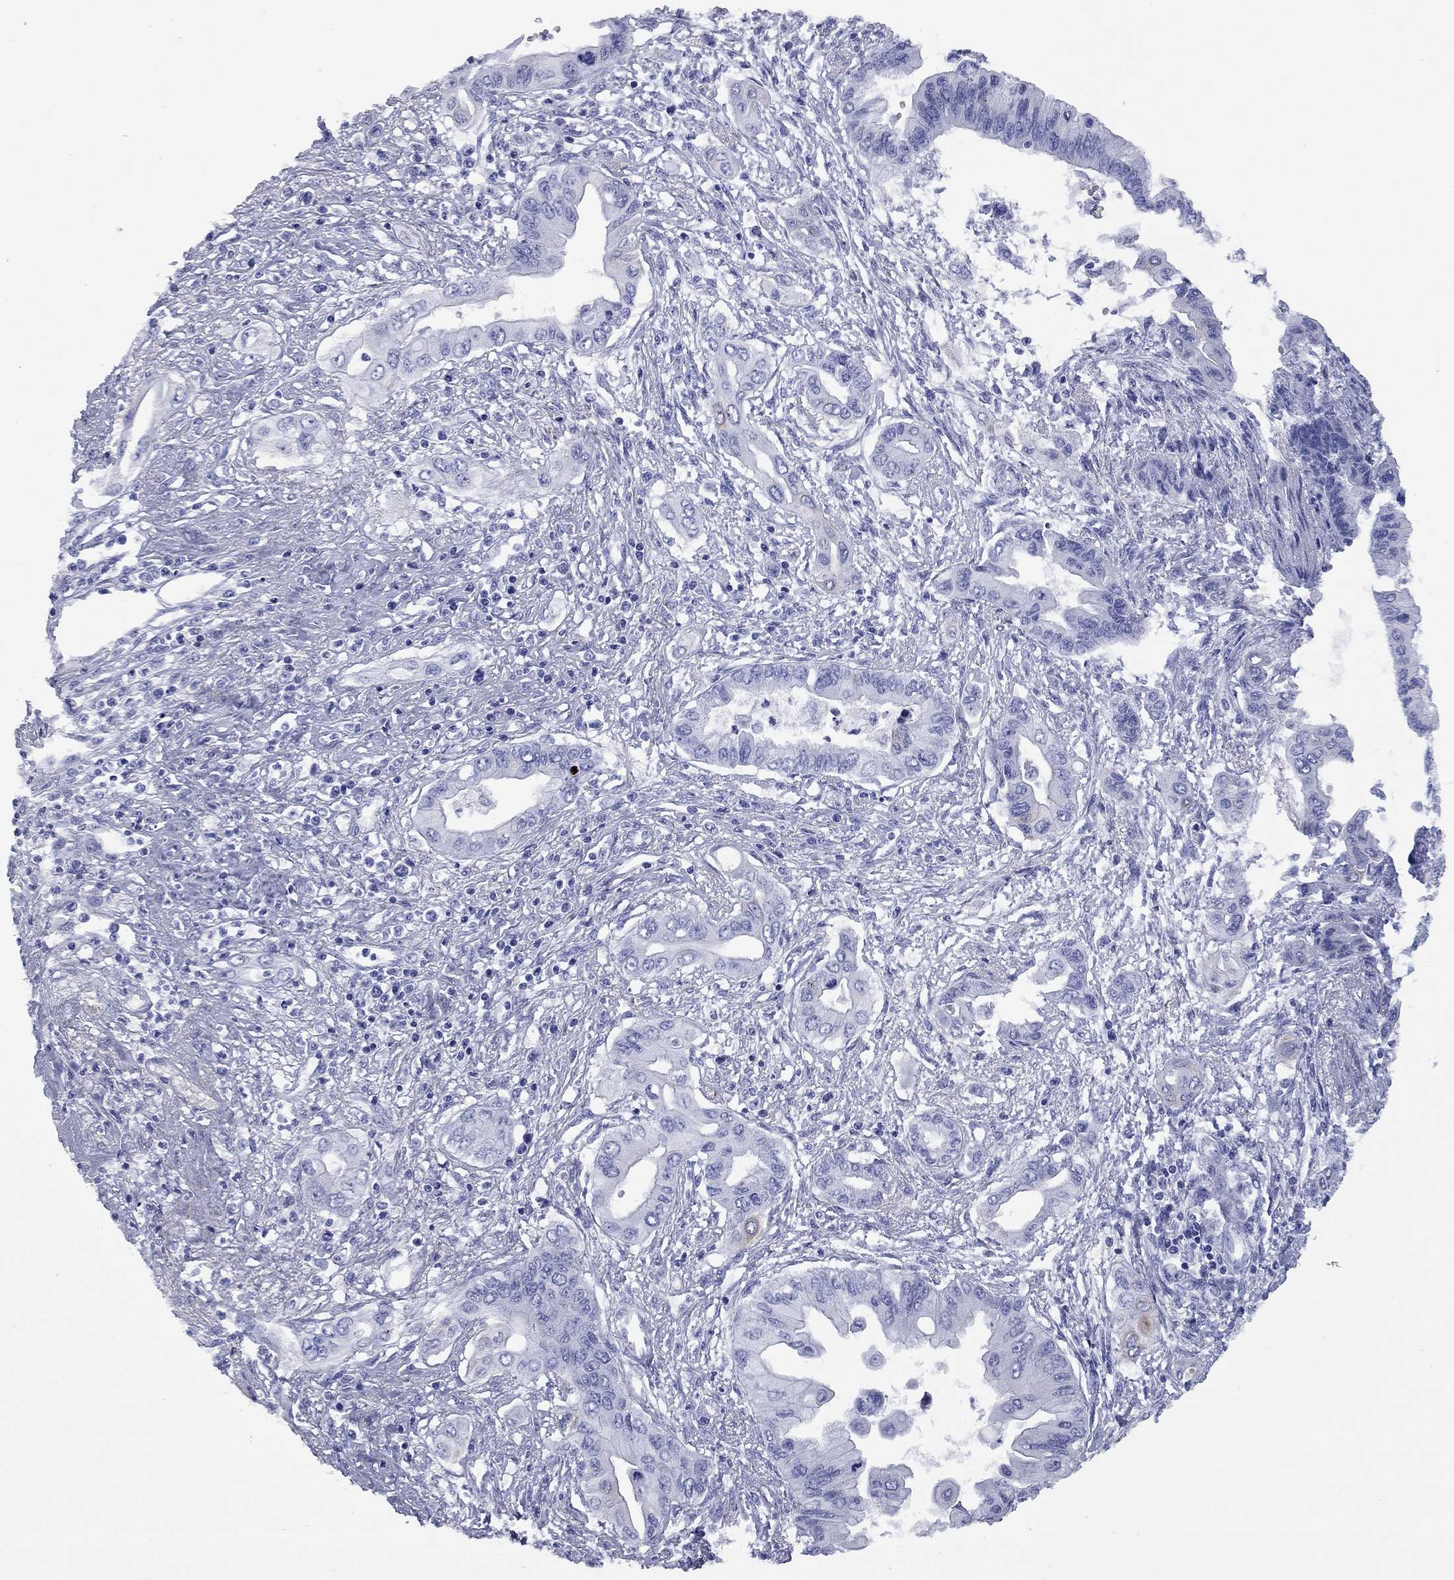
{"staining": {"intensity": "negative", "quantity": "none", "location": "none"}, "tissue": "pancreatic cancer", "cell_type": "Tumor cells", "image_type": "cancer", "snomed": [{"axis": "morphology", "description": "Adenocarcinoma, NOS"}, {"axis": "topography", "description": "Pancreas"}], "caption": "High power microscopy micrograph of an immunohistochemistry (IHC) micrograph of pancreatic cancer (adenocarcinoma), revealing no significant staining in tumor cells.", "gene": "CCNA1", "patient": {"sex": "female", "age": 62}}